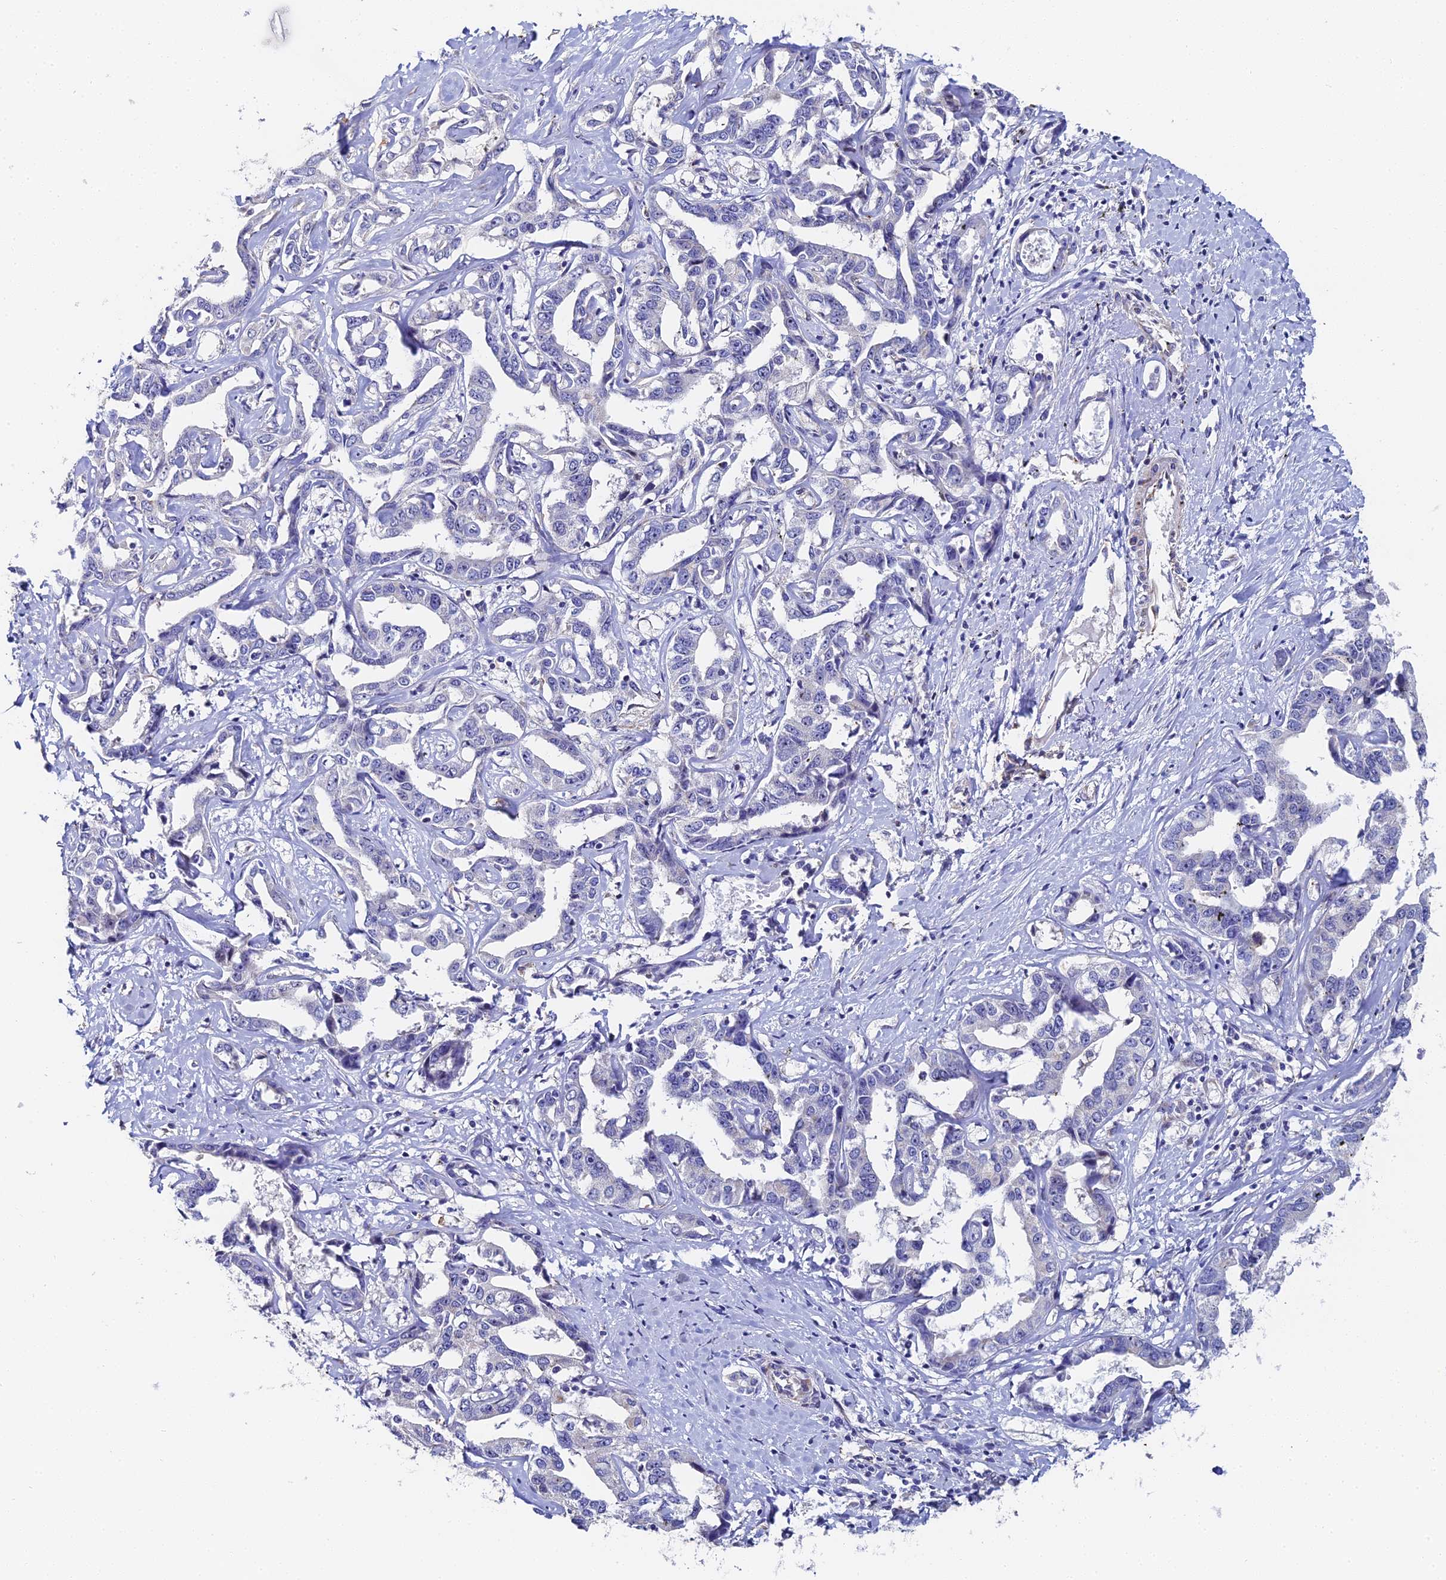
{"staining": {"intensity": "negative", "quantity": "none", "location": "none"}, "tissue": "liver cancer", "cell_type": "Tumor cells", "image_type": "cancer", "snomed": [{"axis": "morphology", "description": "Cholangiocarcinoma"}, {"axis": "topography", "description": "Liver"}], "caption": "DAB (3,3'-diaminobenzidine) immunohistochemical staining of cholangiocarcinoma (liver) demonstrates no significant positivity in tumor cells. The staining was performed using DAB to visualize the protein expression in brown, while the nuclei were stained in blue with hematoxylin (Magnification: 20x).", "gene": "ENSG00000268674", "patient": {"sex": "male", "age": 59}}